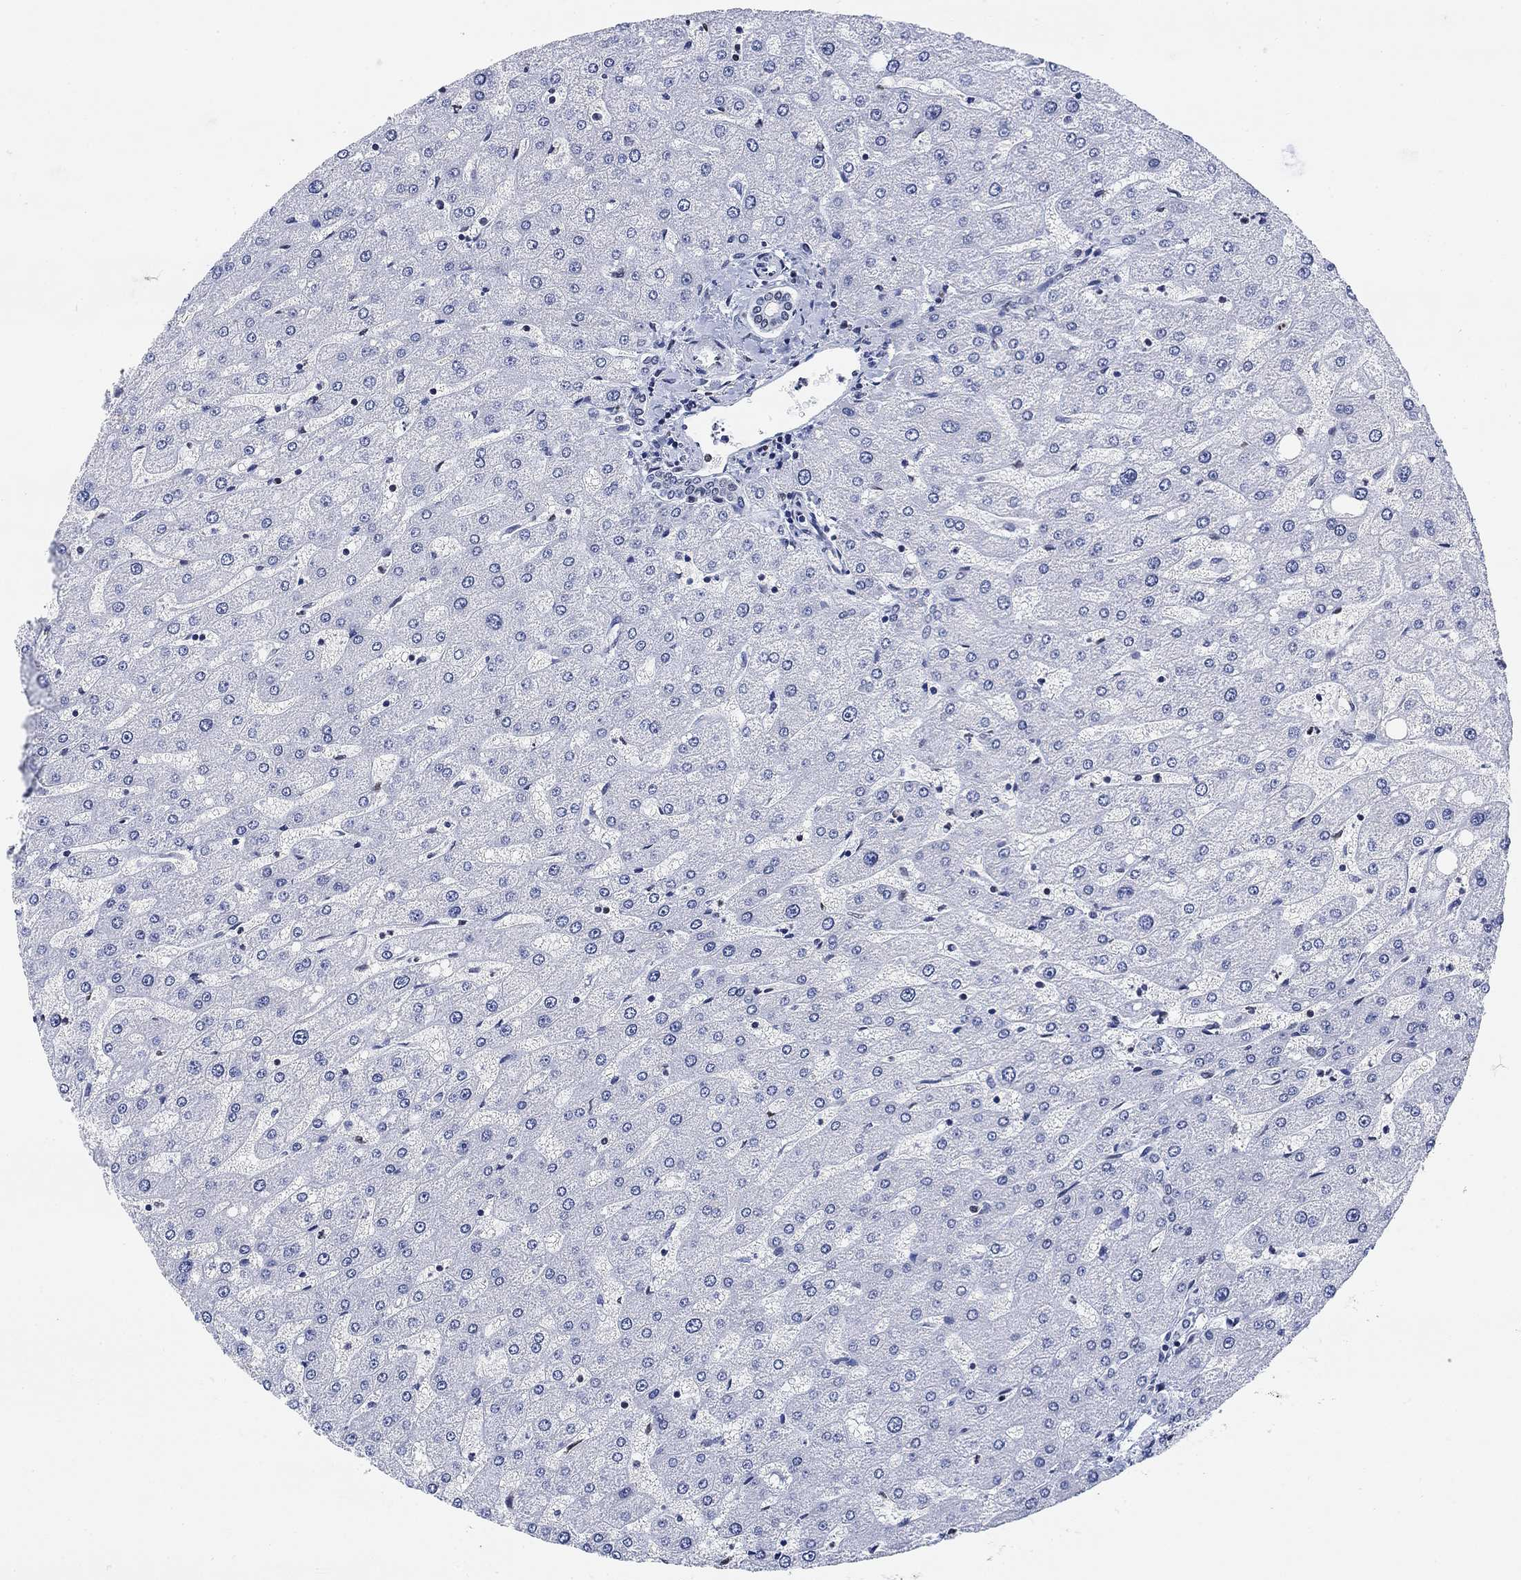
{"staining": {"intensity": "negative", "quantity": "none", "location": "none"}, "tissue": "liver", "cell_type": "Cholangiocytes", "image_type": "normal", "snomed": [{"axis": "morphology", "description": "Normal tissue, NOS"}, {"axis": "topography", "description": "Liver"}], "caption": "IHC of normal liver demonstrates no staining in cholangiocytes. (Brightfield microscopy of DAB (3,3'-diaminobenzidine) immunohistochemistry (IHC) at high magnification).", "gene": "H1", "patient": {"sex": "male", "age": 67}}